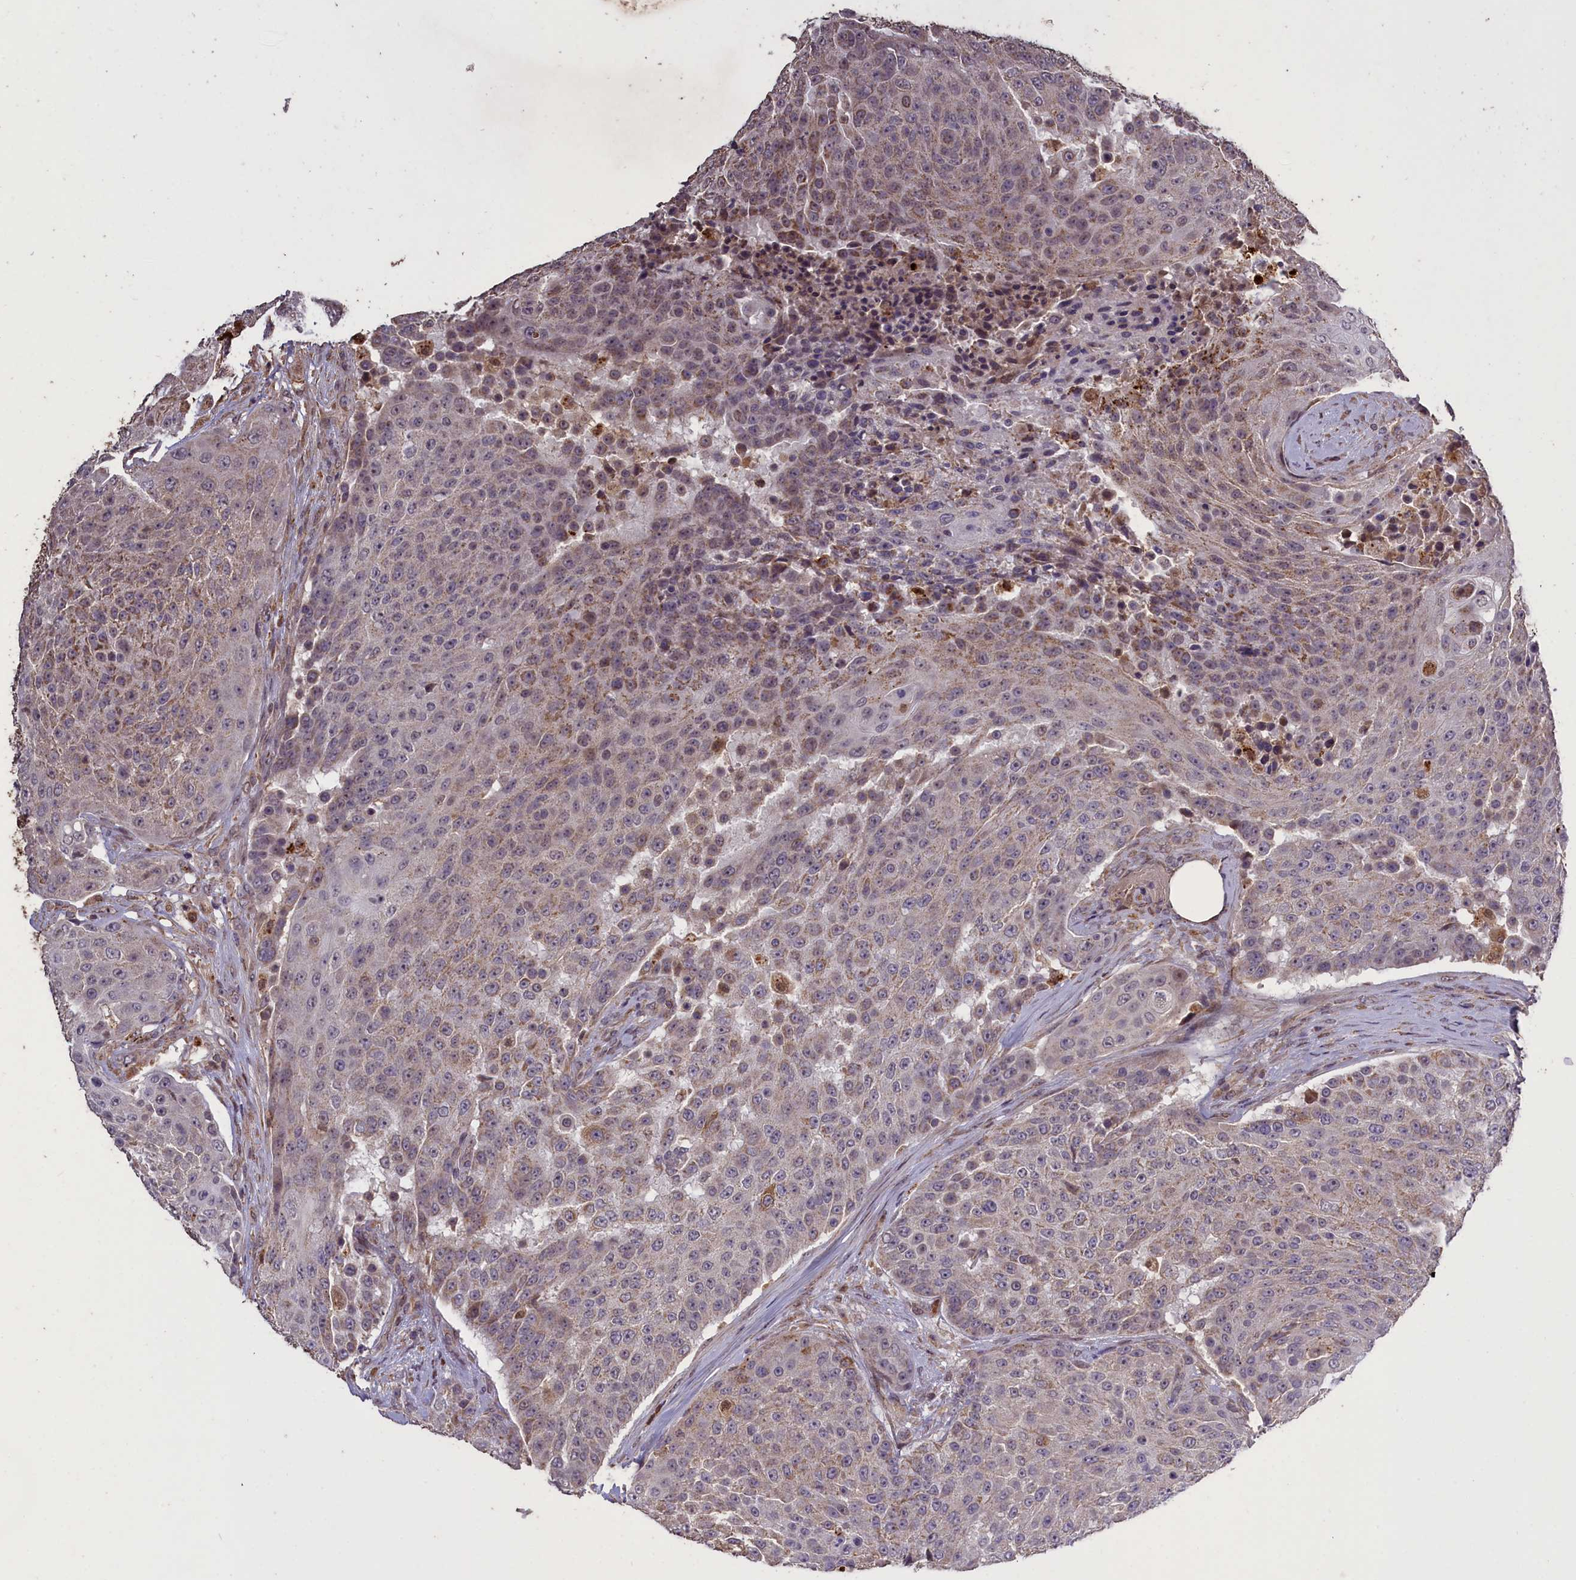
{"staining": {"intensity": "weak", "quantity": "25%-75%", "location": "cytoplasmic/membranous,nuclear"}, "tissue": "urothelial cancer", "cell_type": "Tumor cells", "image_type": "cancer", "snomed": [{"axis": "morphology", "description": "Urothelial carcinoma, High grade"}, {"axis": "topography", "description": "Urinary bladder"}], "caption": "Protein staining shows weak cytoplasmic/membranous and nuclear positivity in about 25%-75% of tumor cells in urothelial cancer. (DAB (3,3'-diaminobenzidine) IHC with brightfield microscopy, high magnification).", "gene": "CLRN2", "patient": {"sex": "female", "age": 63}}